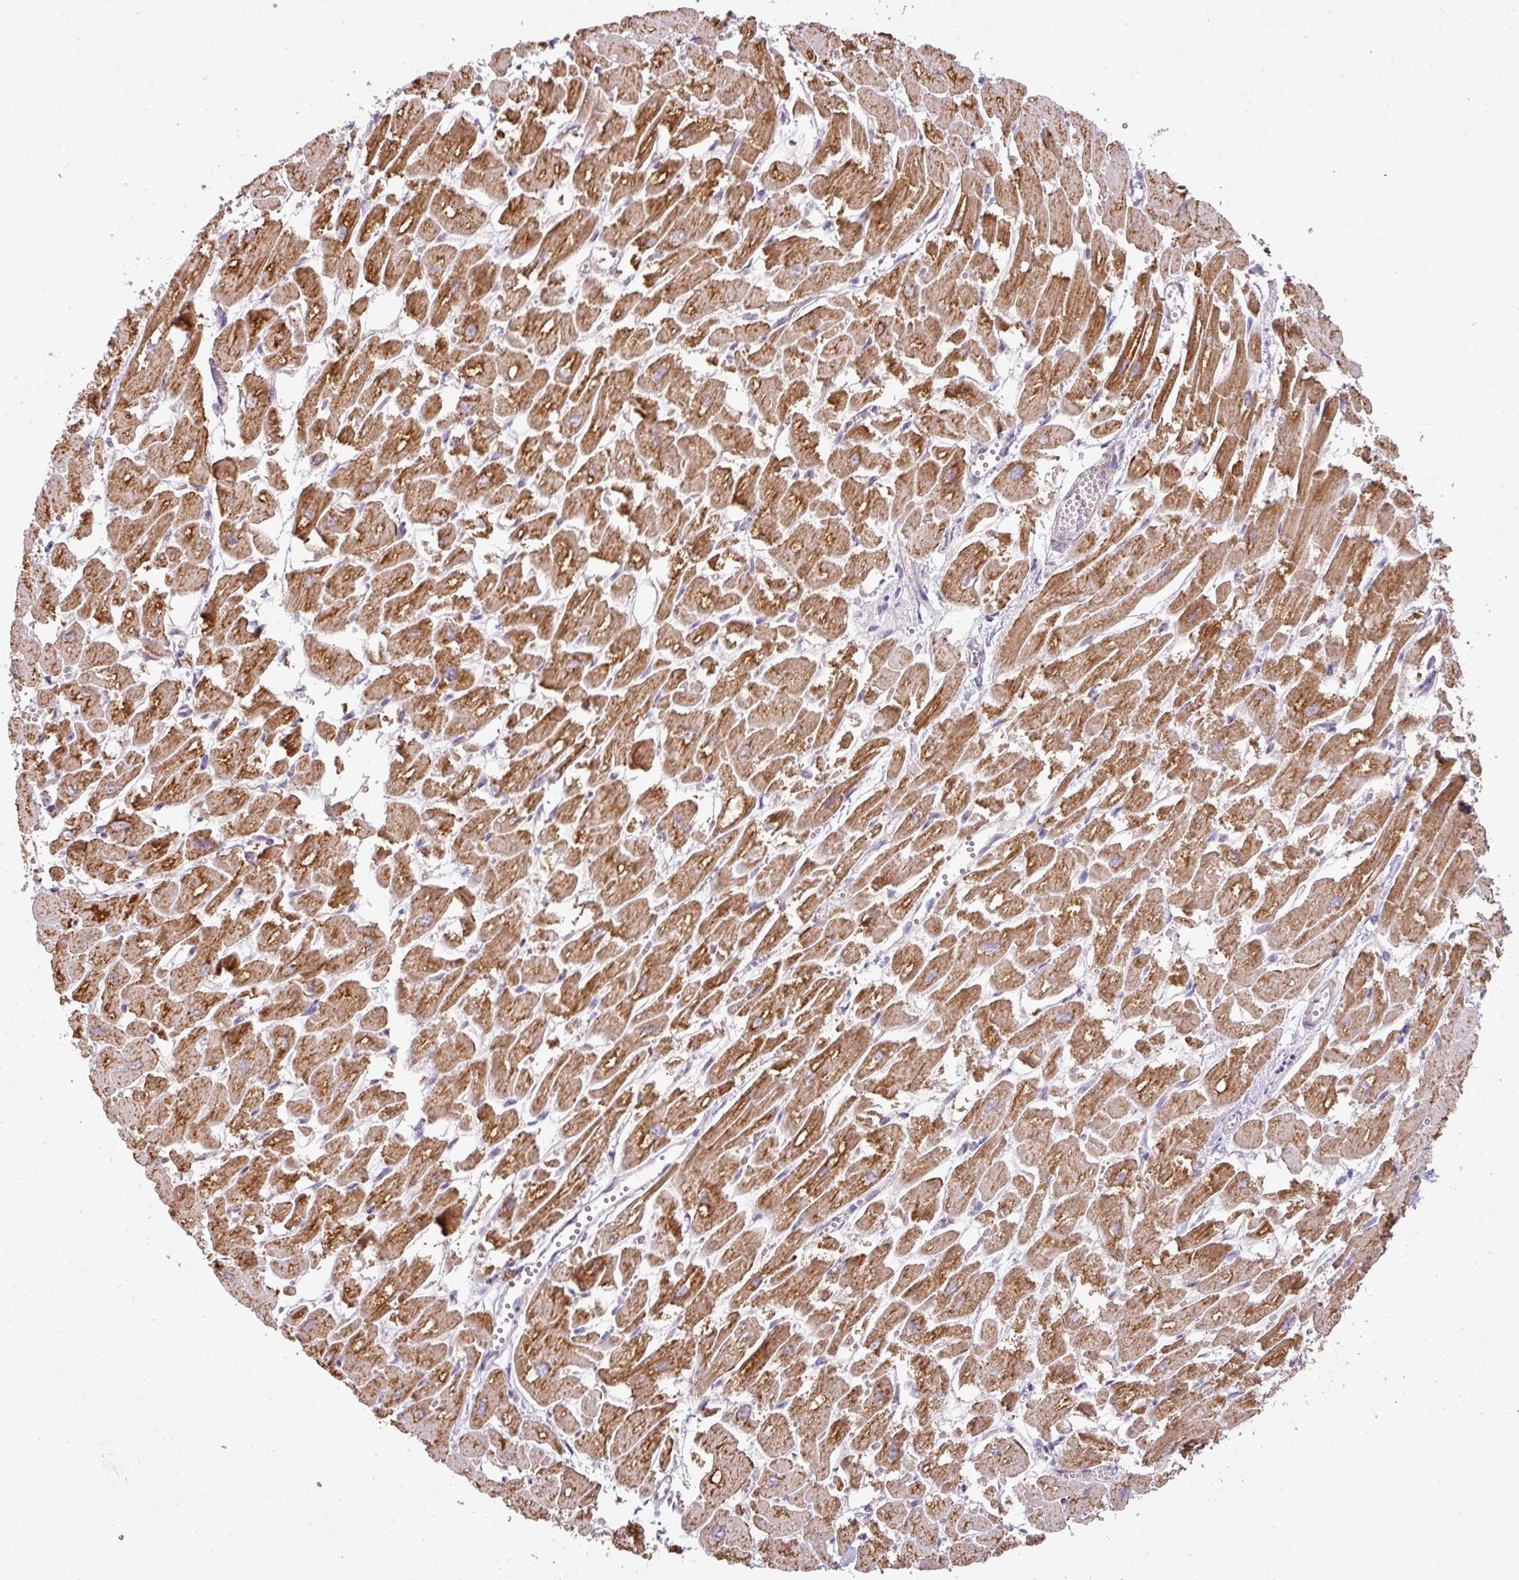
{"staining": {"intensity": "strong", "quantity": ">75%", "location": "cytoplasmic/membranous"}, "tissue": "heart muscle", "cell_type": "Cardiomyocytes", "image_type": "normal", "snomed": [{"axis": "morphology", "description": "Normal tissue, NOS"}, {"axis": "topography", "description": "Heart"}], "caption": "Heart muscle stained with immunohistochemistry (IHC) reveals strong cytoplasmic/membranous positivity in approximately >75% of cardiomyocytes.", "gene": "ZNF211", "patient": {"sex": "male", "age": 54}}